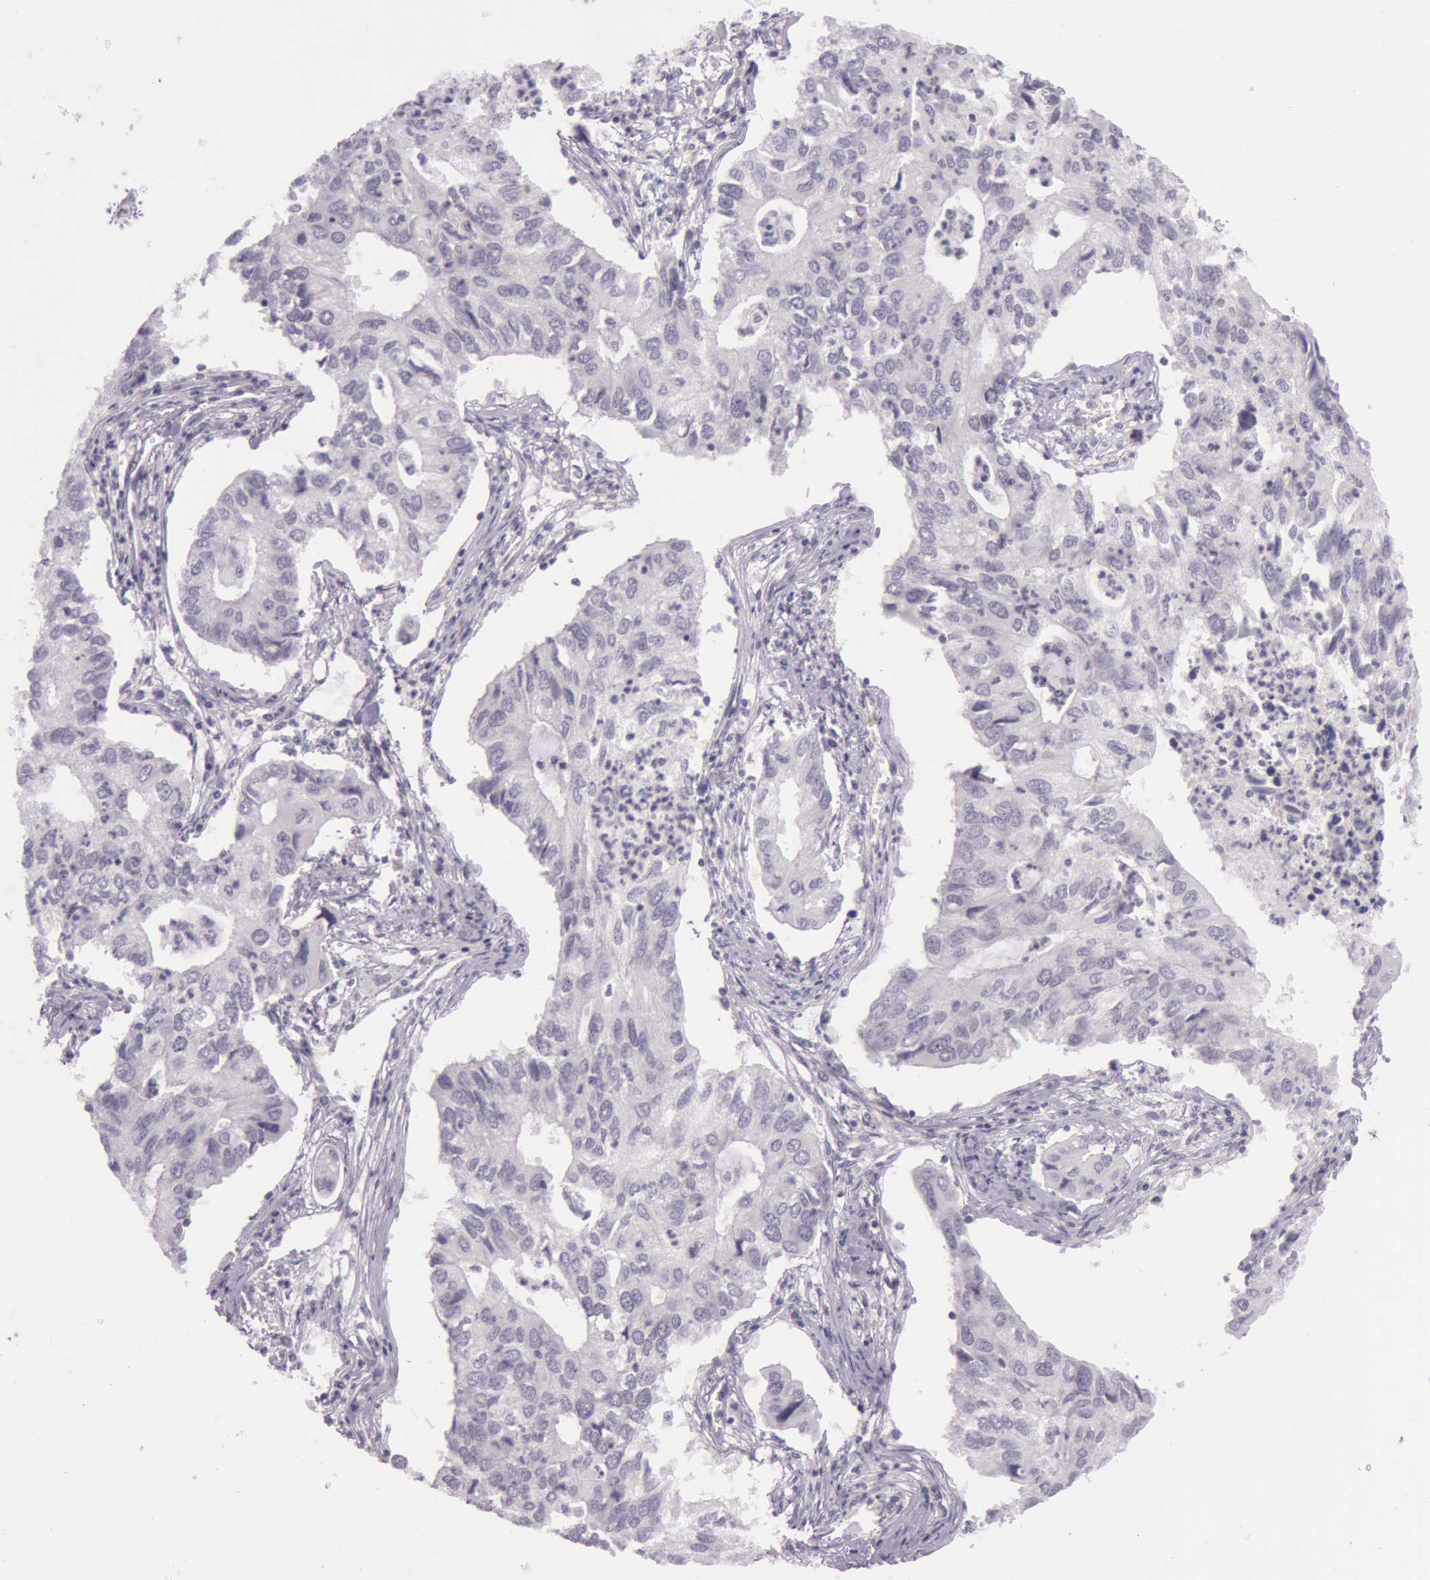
{"staining": {"intensity": "negative", "quantity": "none", "location": "none"}, "tissue": "lung cancer", "cell_type": "Tumor cells", "image_type": "cancer", "snomed": [{"axis": "morphology", "description": "Adenocarcinoma, NOS"}, {"axis": "topography", "description": "Lung"}], "caption": "Immunohistochemistry of human adenocarcinoma (lung) reveals no expression in tumor cells.", "gene": "RBMY1F", "patient": {"sex": "male", "age": 48}}